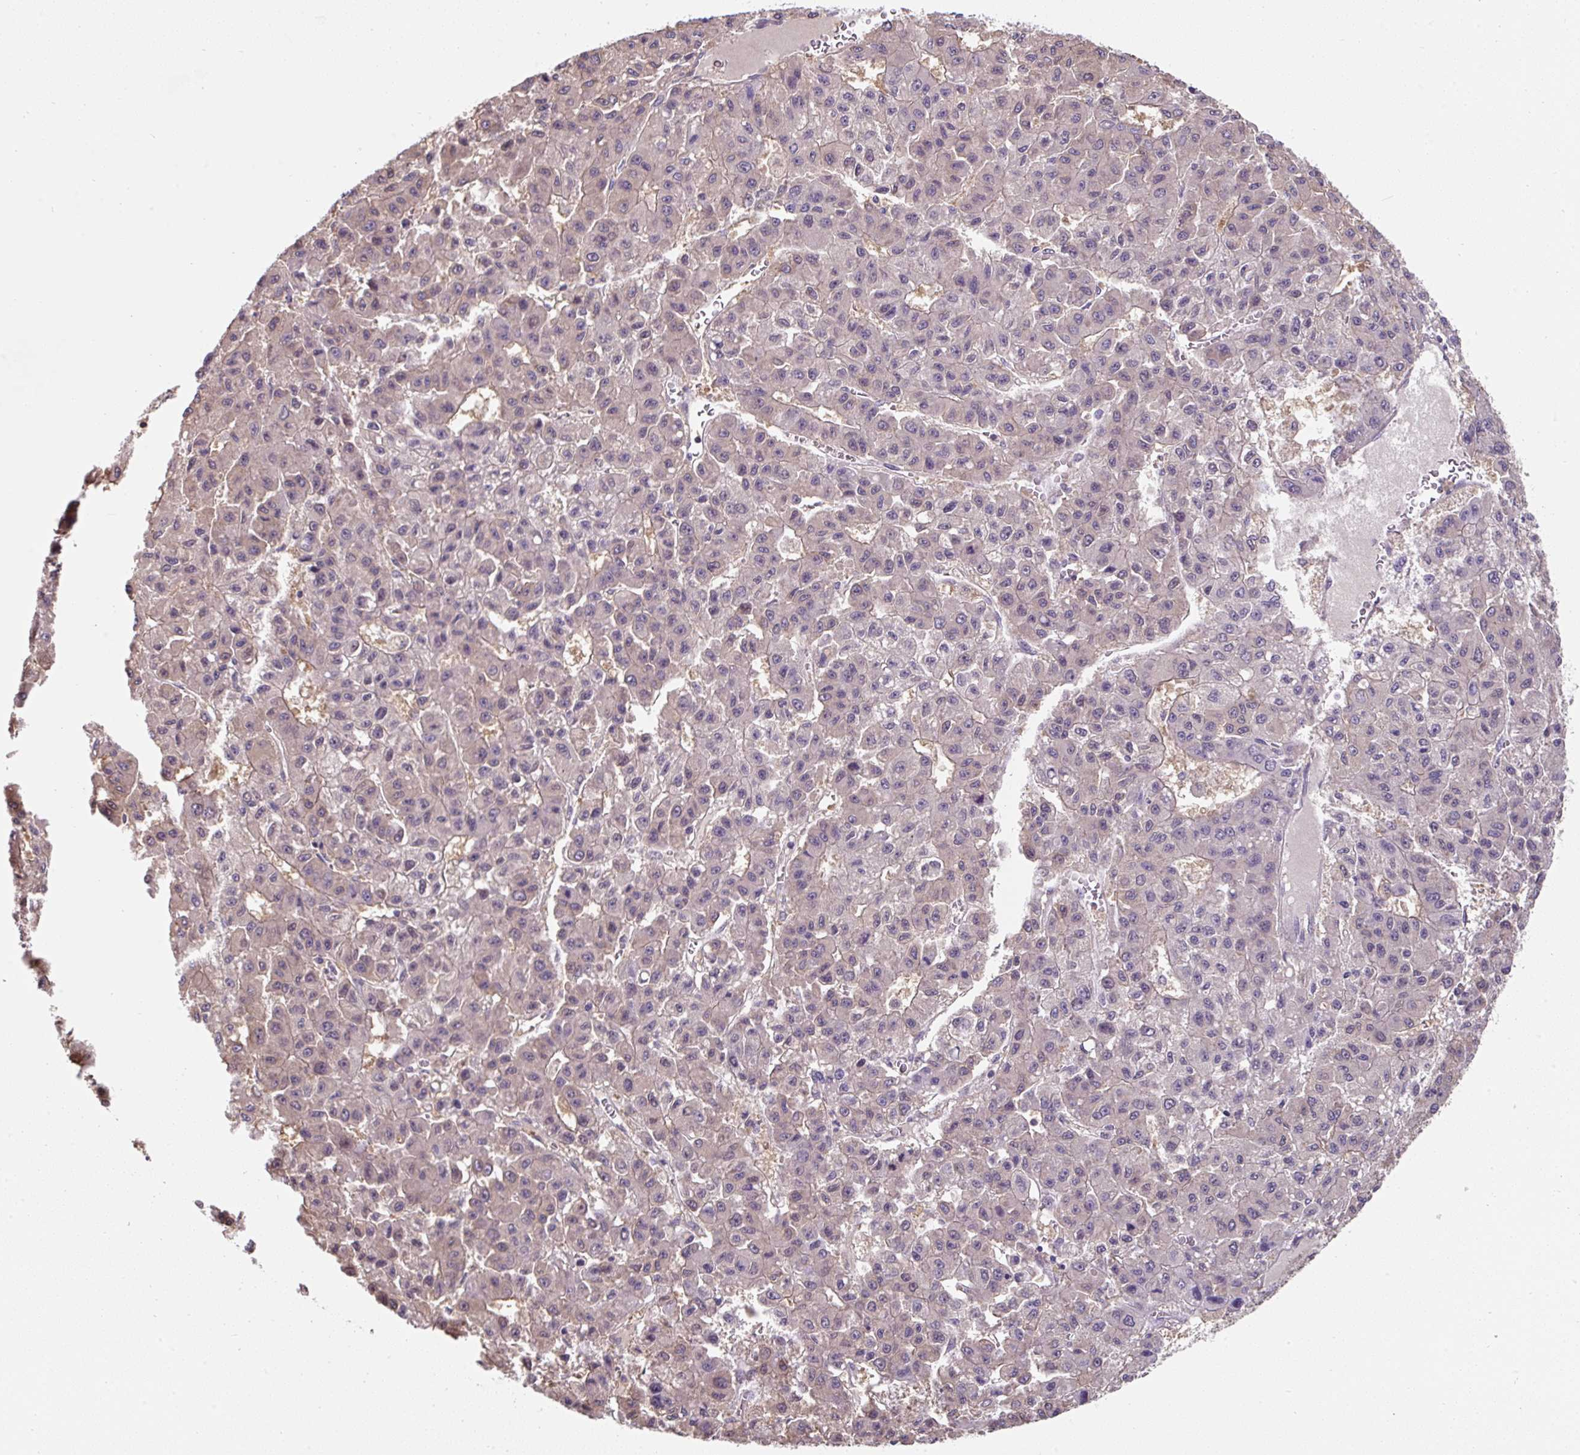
{"staining": {"intensity": "weak", "quantity": "25%-75%", "location": "cytoplasmic/membranous,nuclear"}, "tissue": "liver cancer", "cell_type": "Tumor cells", "image_type": "cancer", "snomed": [{"axis": "morphology", "description": "Carcinoma, Hepatocellular, NOS"}, {"axis": "topography", "description": "Liver"}], "caption": "Protein staining of liver cancer tissue shows weak cytoplasmic/membranous and nuclear staining in approximately 25%-75% of tumor cells.", "gene": "ST13", "patient": {"sex": "male", "age": 70}}